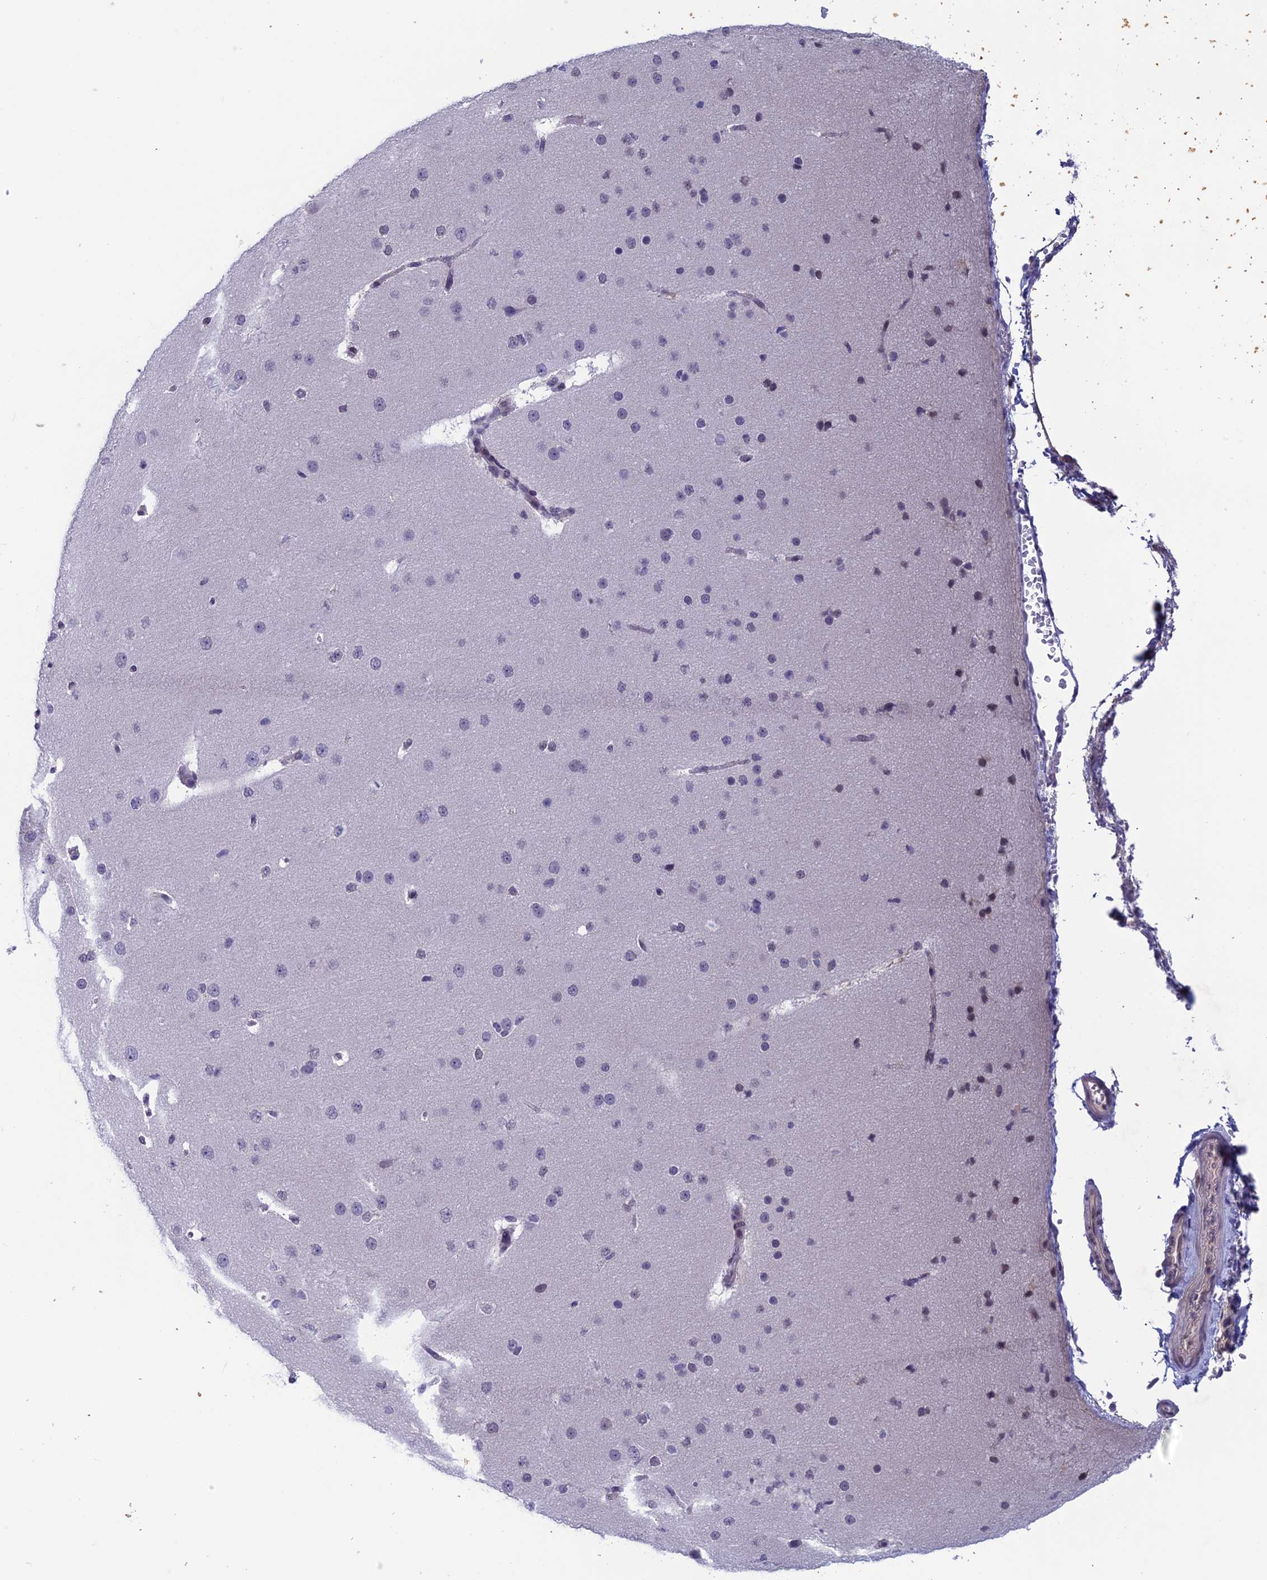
{"staining": {"intensity": "negative", "quantity": "none", "location": "none"}, "tissue": "cerebral cortex", "cell_type": "Endothelial cells", "image_type": "normal", "snomed": [{"axis": "morphology", "description": "Normal tissue, NOS"}, {"axis": "morphology", "description": "Developmental malformation"}, {"axis": "topography", "description": "Cerebral cortex"}], "caption": "Immunohistochemistry micrograph of normal human cerebral cortex stained for a protein (brown), which exhibits no expression in endothelial cells. (Stains: DAB (3,3'-diaminobenzidine) IHC with hematoxylin counter stain, Microscopy: brightfield microscopy at high magnification).", "gene": "FKBPL", "patient": {"sex": "female", "age": 30}}